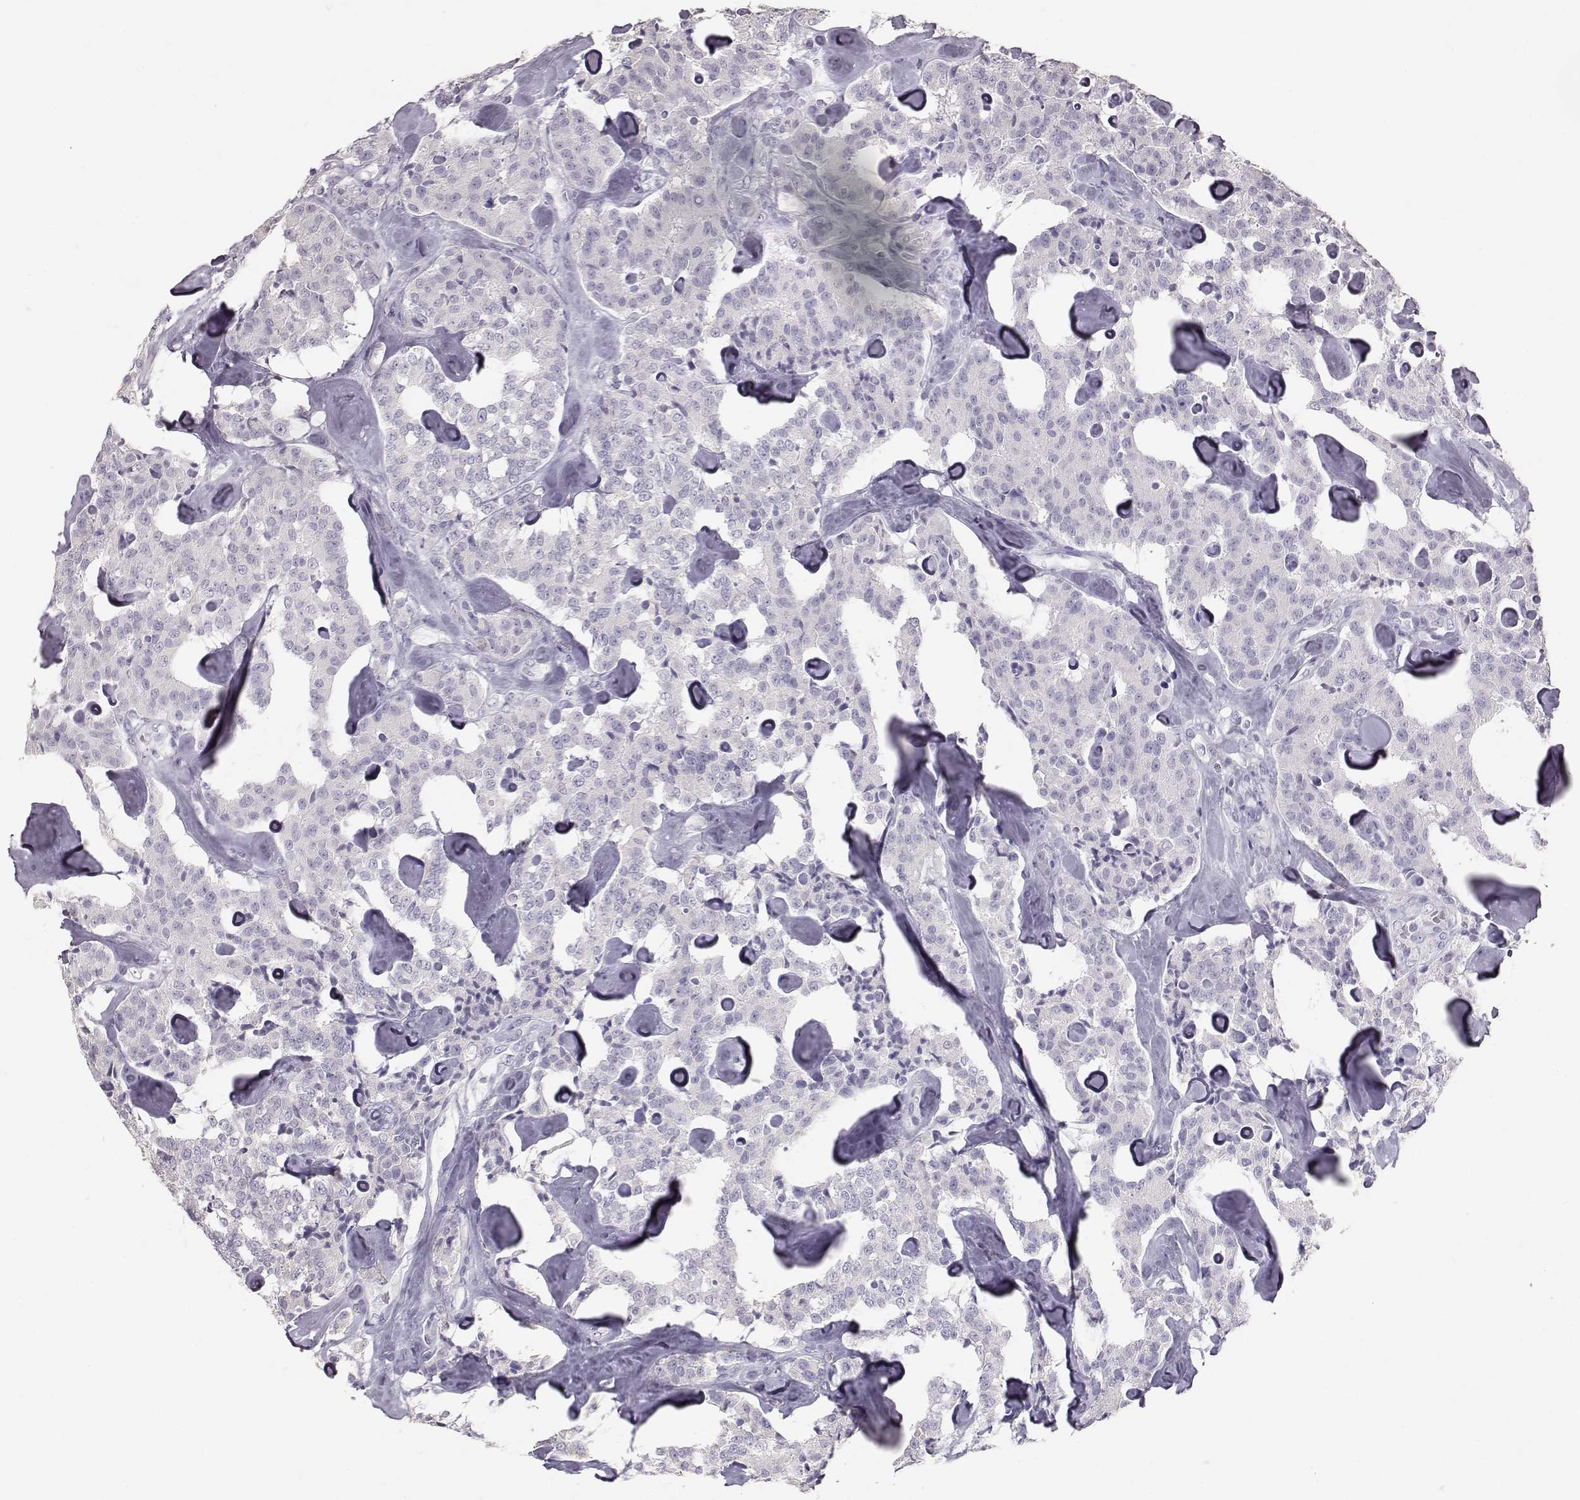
{"staining": {"intensity": "negative", "quantity": "none", "location": "none"}, "tissue": "carcinoid", "cell_type": "Tumor cells", "image_type": "cancer", "snomed": [{"axis": "morphology", "description": "Carcinoid, malignant, NOS"}, {"axis": "topography", "description": "Pancreas"}], "caption": "This is an IHC image of carcinoid. There is no staining in tumor cells.", "gene": "KRT33A", "patient": {"sex": "male", "age": 41}}